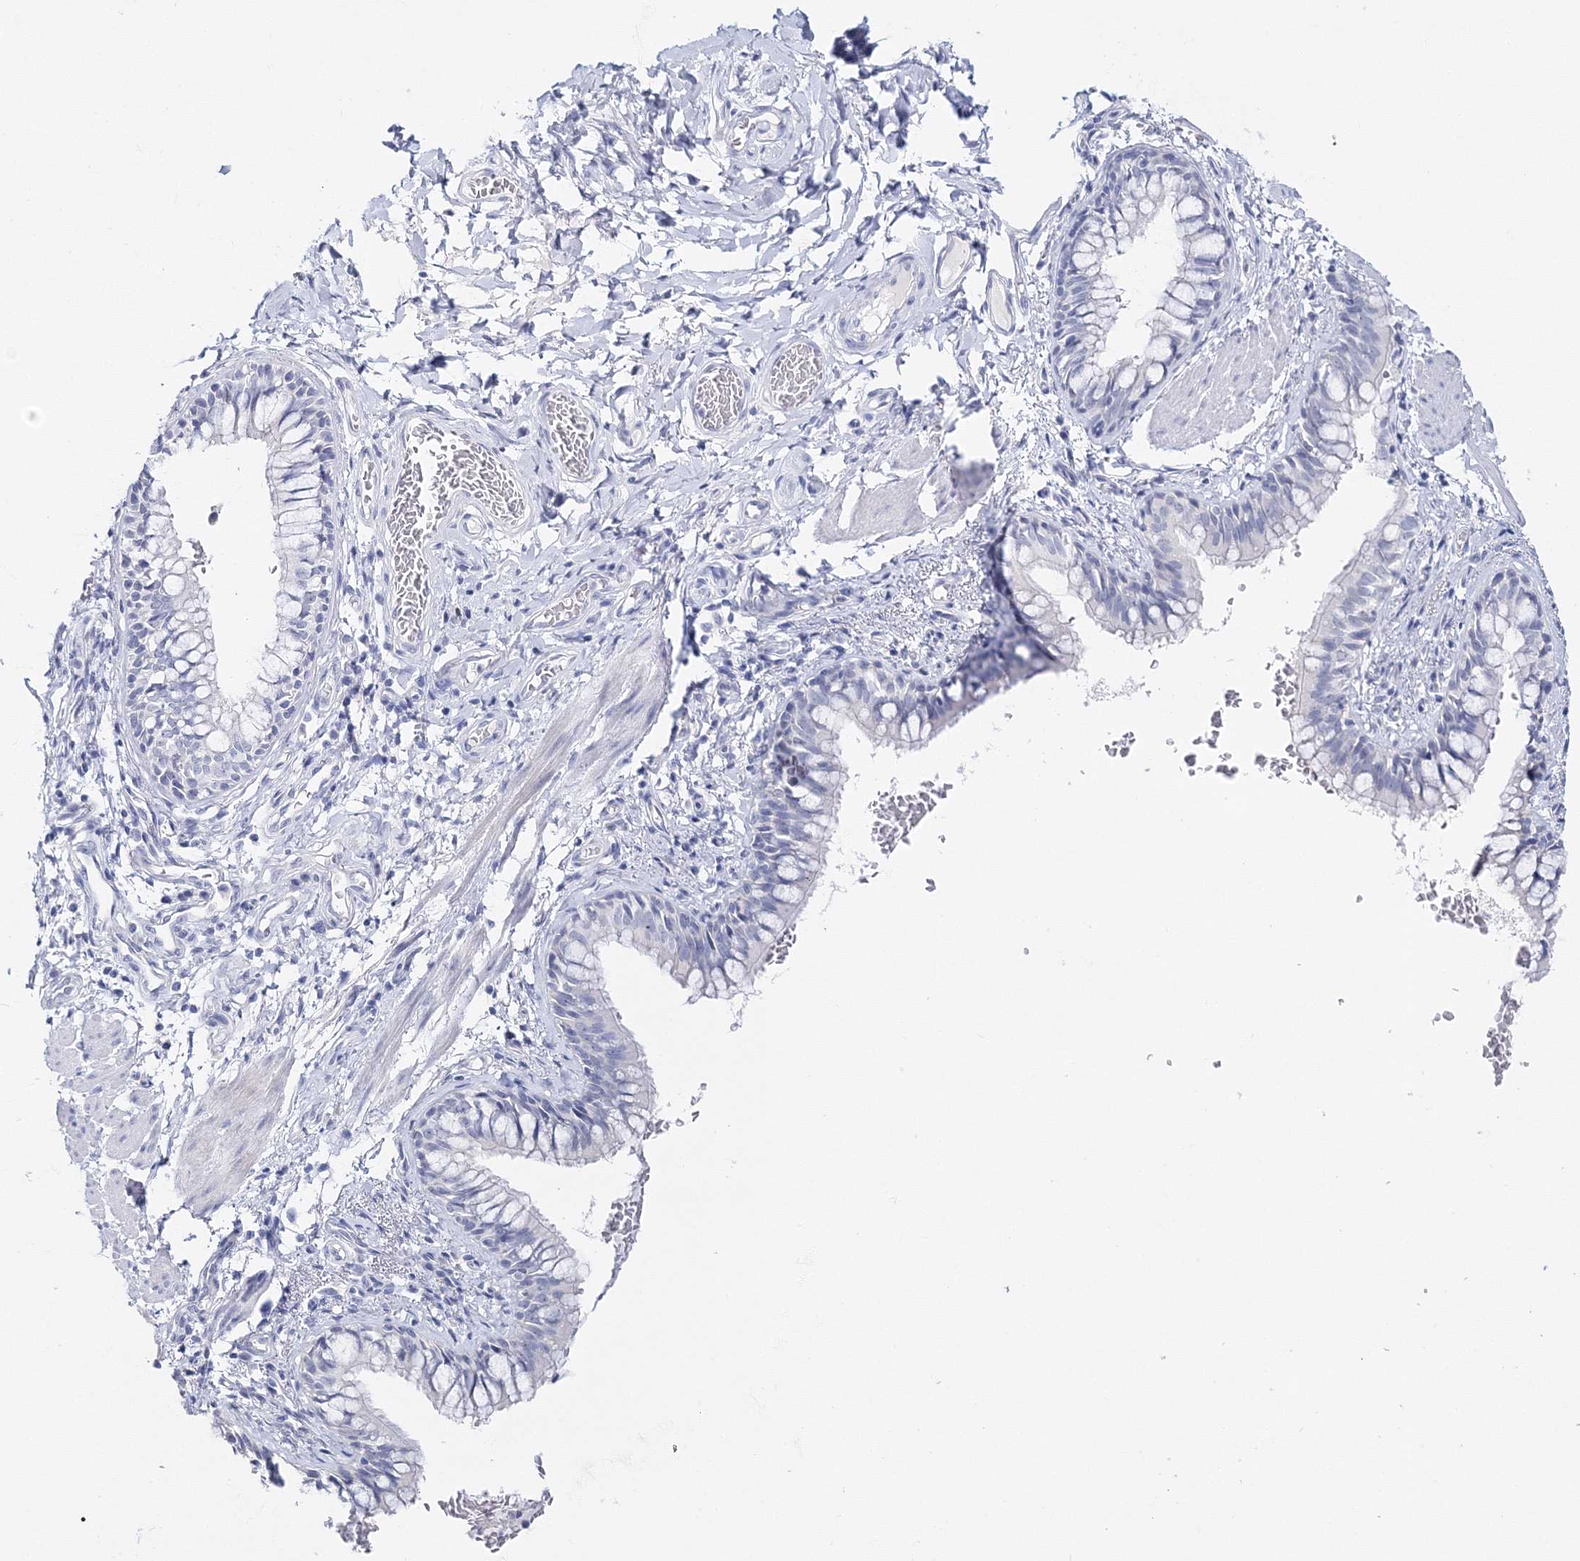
{"staining": {"intensity": "negative", "quantity": "none", "location": "none"}, "tissue": "bronchus", "cell_type": "Respiratory epithelial cells", "image_type": "normal", "snomed": [{"axis": "morphology", "description": "Normal tissue, NOS"}, {"axis": "topography", "description": "Cartilage tissue"}, {"axis": "topography", "description": "Bronchus"}], "caption": "Immunohistochemistry micrograph of unremarkable bronchus: bronchus stained with DAB reveals no significant protein staining in respiratory epithelial cells.", "gene": "MYOZ2", "patient": {"sex": "female", "age": 36}}